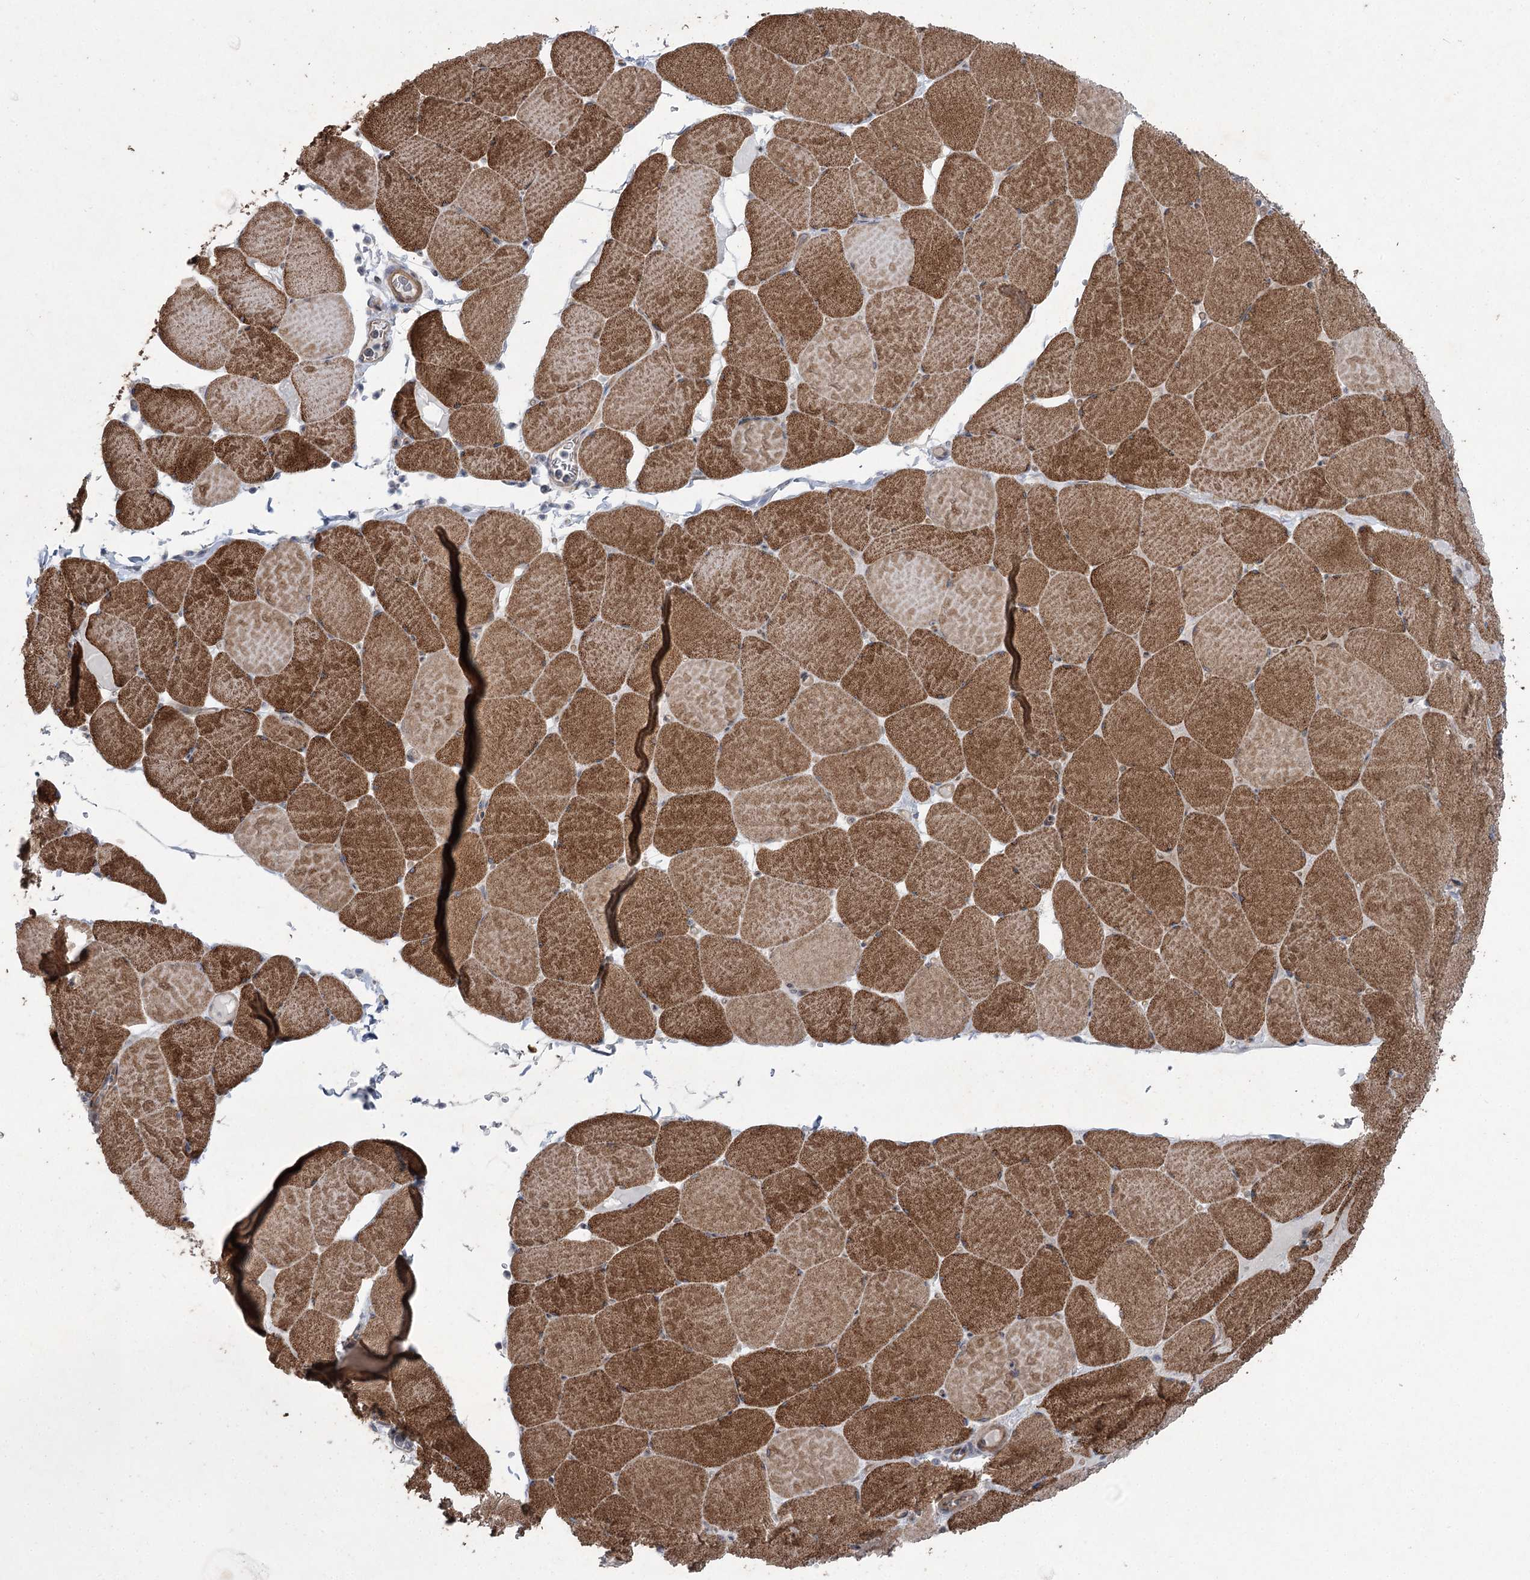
{"staining": {"intensity": "moderate", "quantity": ">75%", "location": "cytoplasmic/membranous"}, "tissue": "skeletal muscle", "cell_type": "Myocytes", "image_type": "normal", "snomed": [{"axis": "morphology", "description": "Normal tissue, NOS"}, {"axis": "topography", "description": "Skeletal muscle"}, {"axis": "topography", "description": "Head-Neck"}], "caption": "About >75% of myocytes in normal human skeletal muscle show moderate cytoplasmic/membranous protein expression as visualized by brown immunohistochemical staining.", "gene": "SCN11A", "patient": {"sex": "male", "age": 66}}